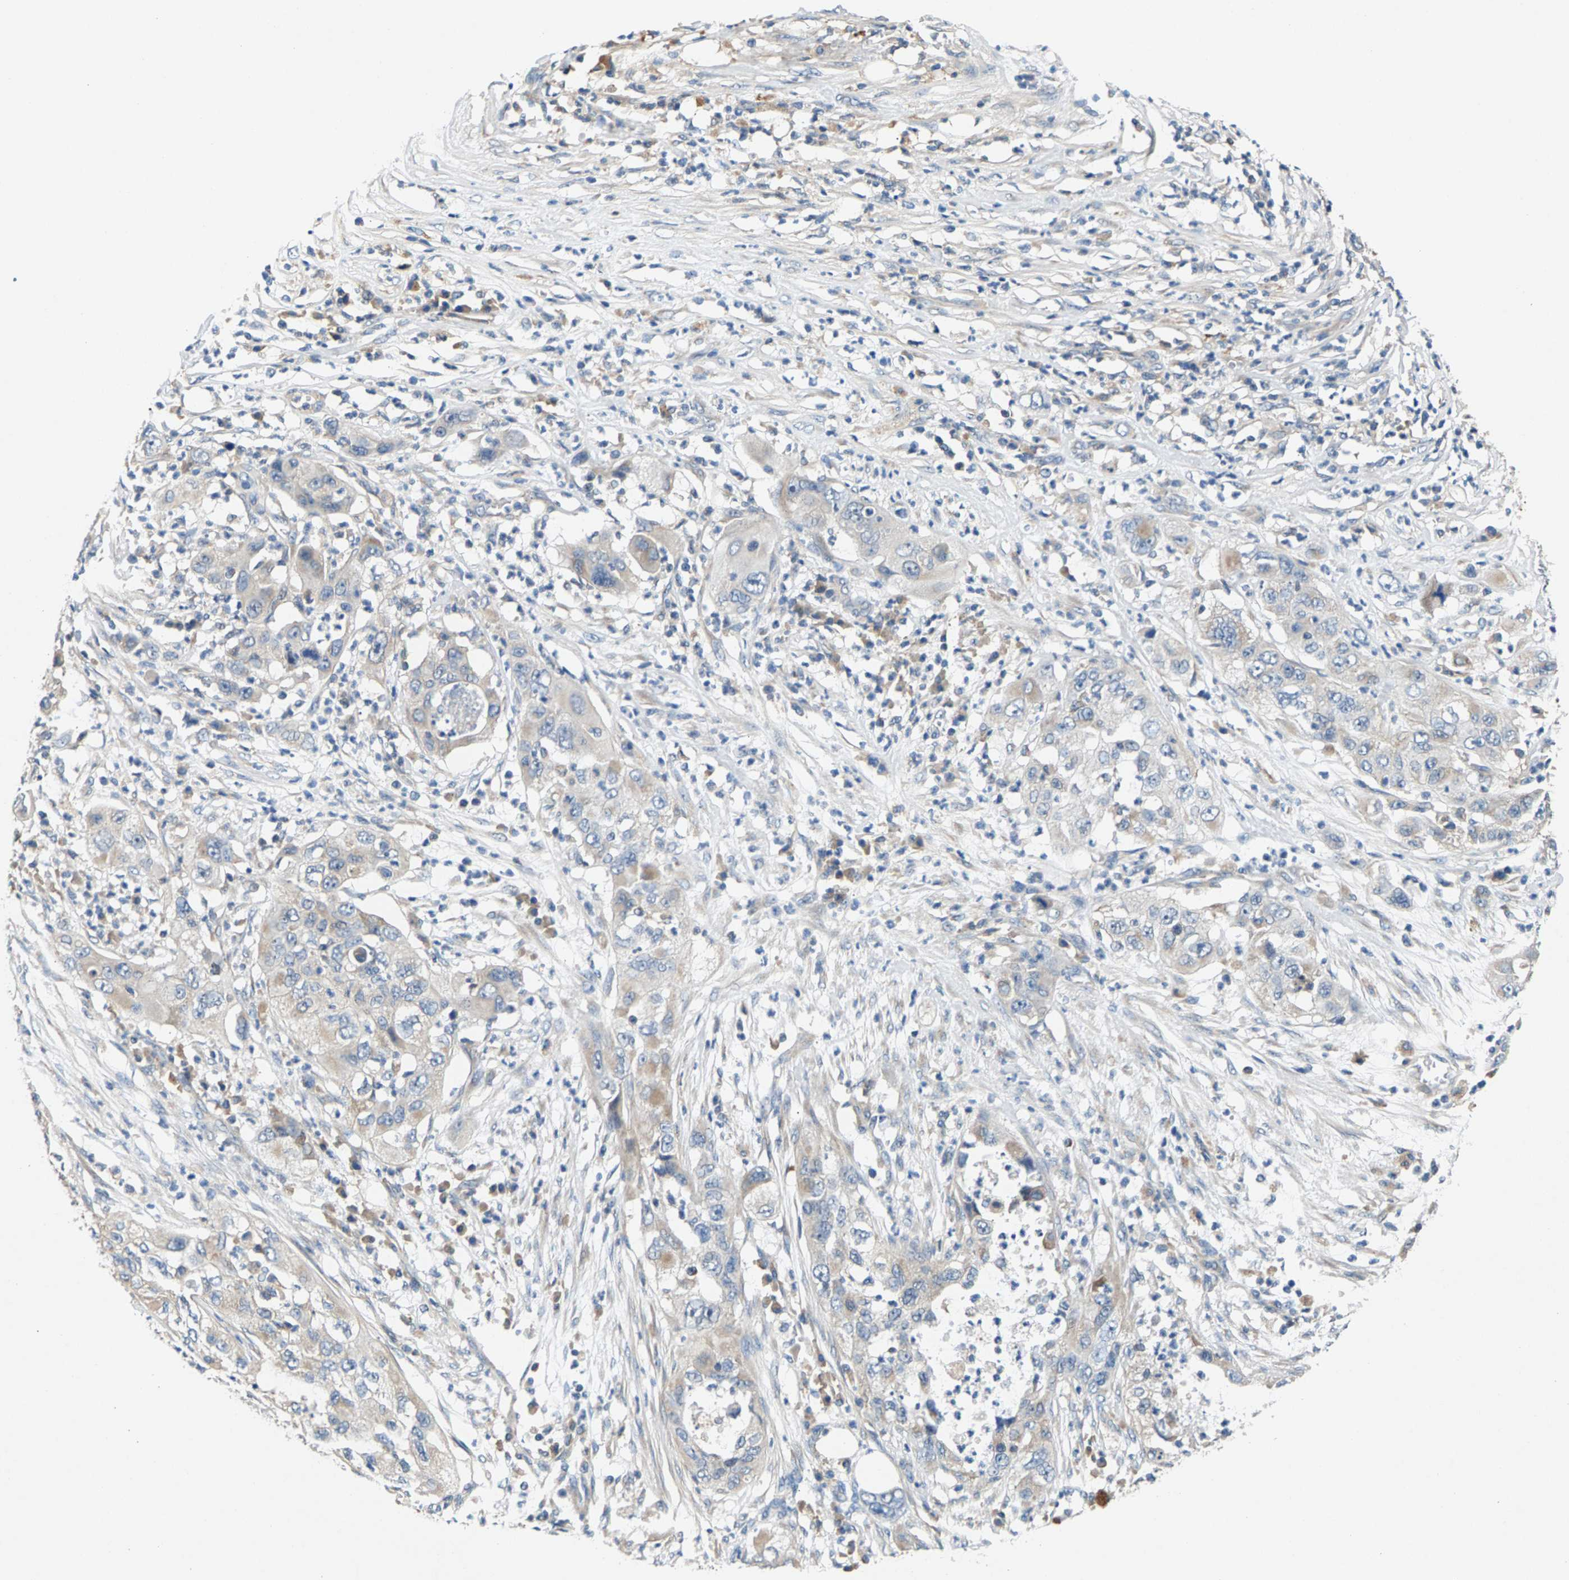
{"staining": {"intensity": "weak", "quantity": "<25%", "location": "cytoplasmic/membranous"}, "tissue": "pancreatic cancer", "cell_type": "Tumor cells", "image_type": "cancer", "snomed": [{"axis": "morphology", "description": "Adenocarcinoma, NOS"}, {"axis": "topography", "description": "Pancreas"}], "caption": "This is an immunohistochemistry image of human adenocarcinoma (pancreatic). There is no positivity in tumor cells.", "gene": "NT5C", "patient": {"sex": "female", "age": 78}}